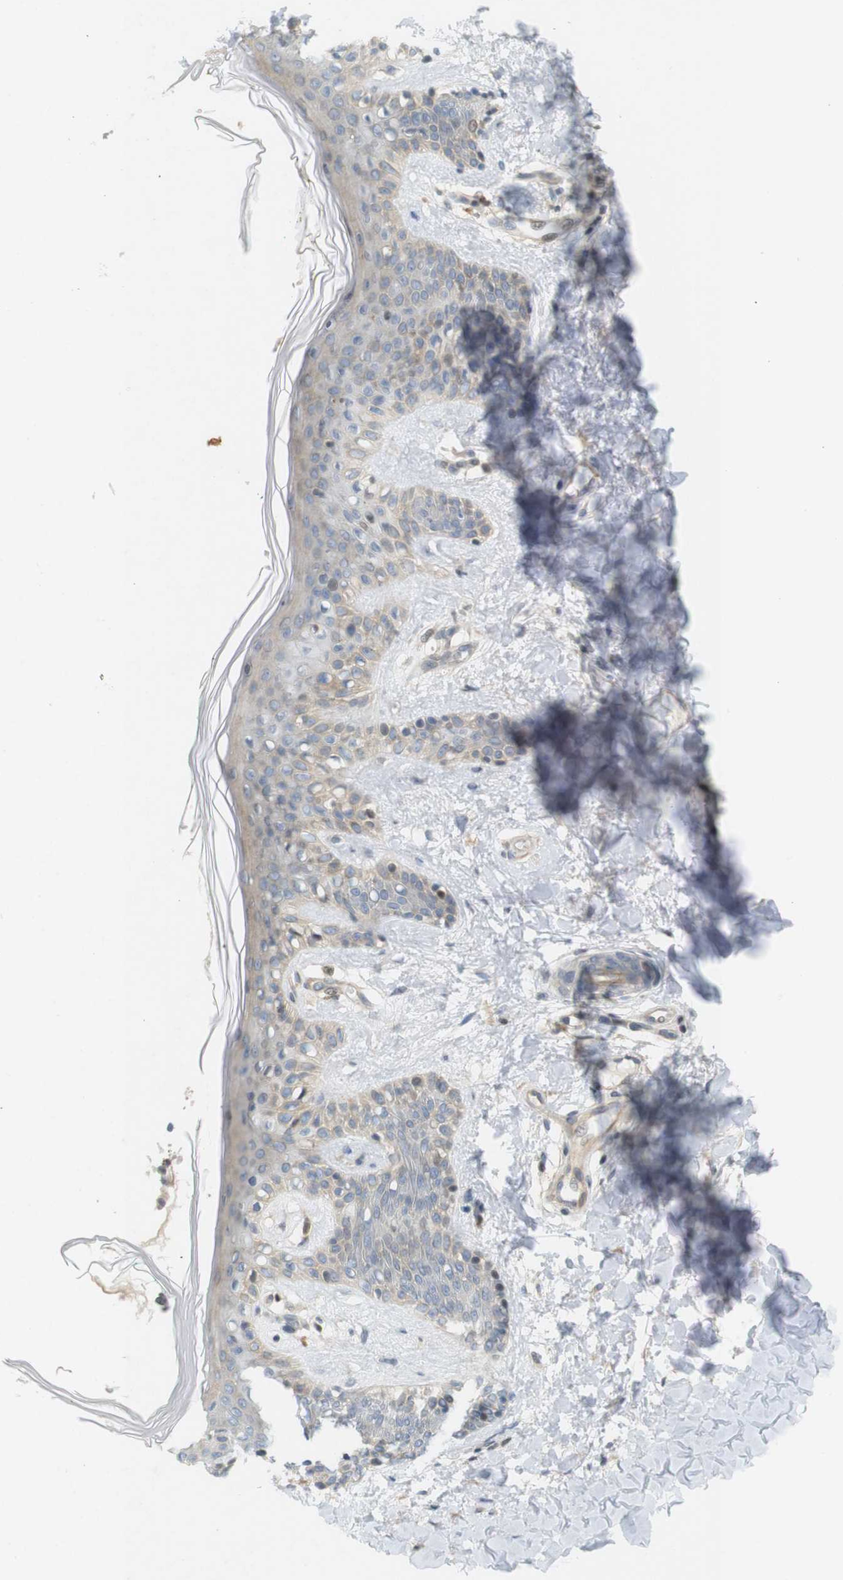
{"staining": {"intensity": "weak", "quantity": "25%-75%", "location": "cytoplasmic/membranous"}, "tissue": "skin", "cell_type": "Fibroblasts", "image_type": "normal", "snomed": [{"axis": "morphology", "description": "Normal tissue, NOS"}, {"axis": "topography", "description": "Skin"}], "caption": "The photomicrograph displays staining of normal skin, revealing weak cytoplasmic/membranous protein expression (brown color) within fibroblasts.", "gene": "PPP1R14A", "patient": {"sex": "male", "age": 16}}